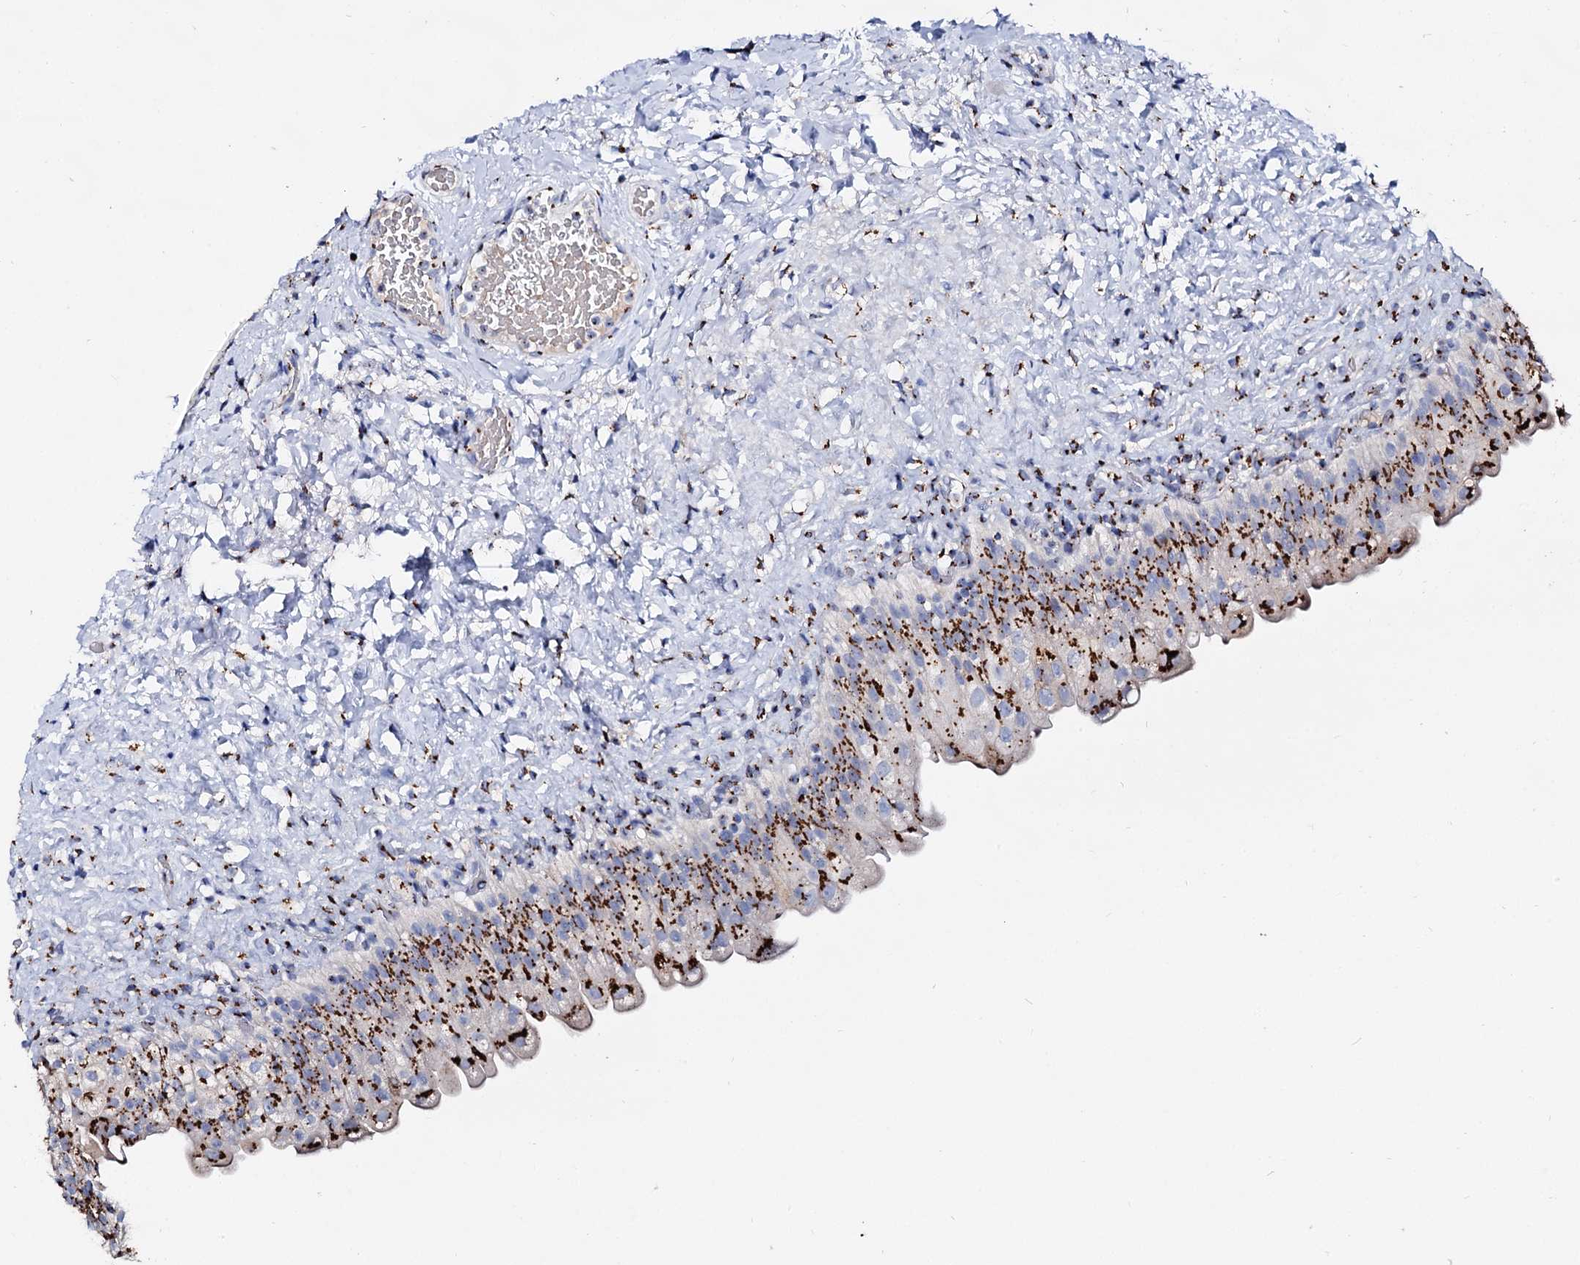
{"staining": {"intensity": "strong", "quantity": ">75%", "location": "cytoplasmic/membranous"}, "tissue": "urinary bladder", "cell_type": "Urothelial cells", "image_type": "normal", "snomed": [{"axis": "morphology", "description": "Normal tissue, NOS"}, {"axis": "topography", "description": "Urinary bladder"}], "caption": "Immunohistochemical staining of normal urinary bladder shows >75% levels of strong cytoplasmic/membranous protein positivity in approximately >75% of urothelial cells.", "gene": "TM9SF3", "patient": {"sex": "female", "age": 27}}